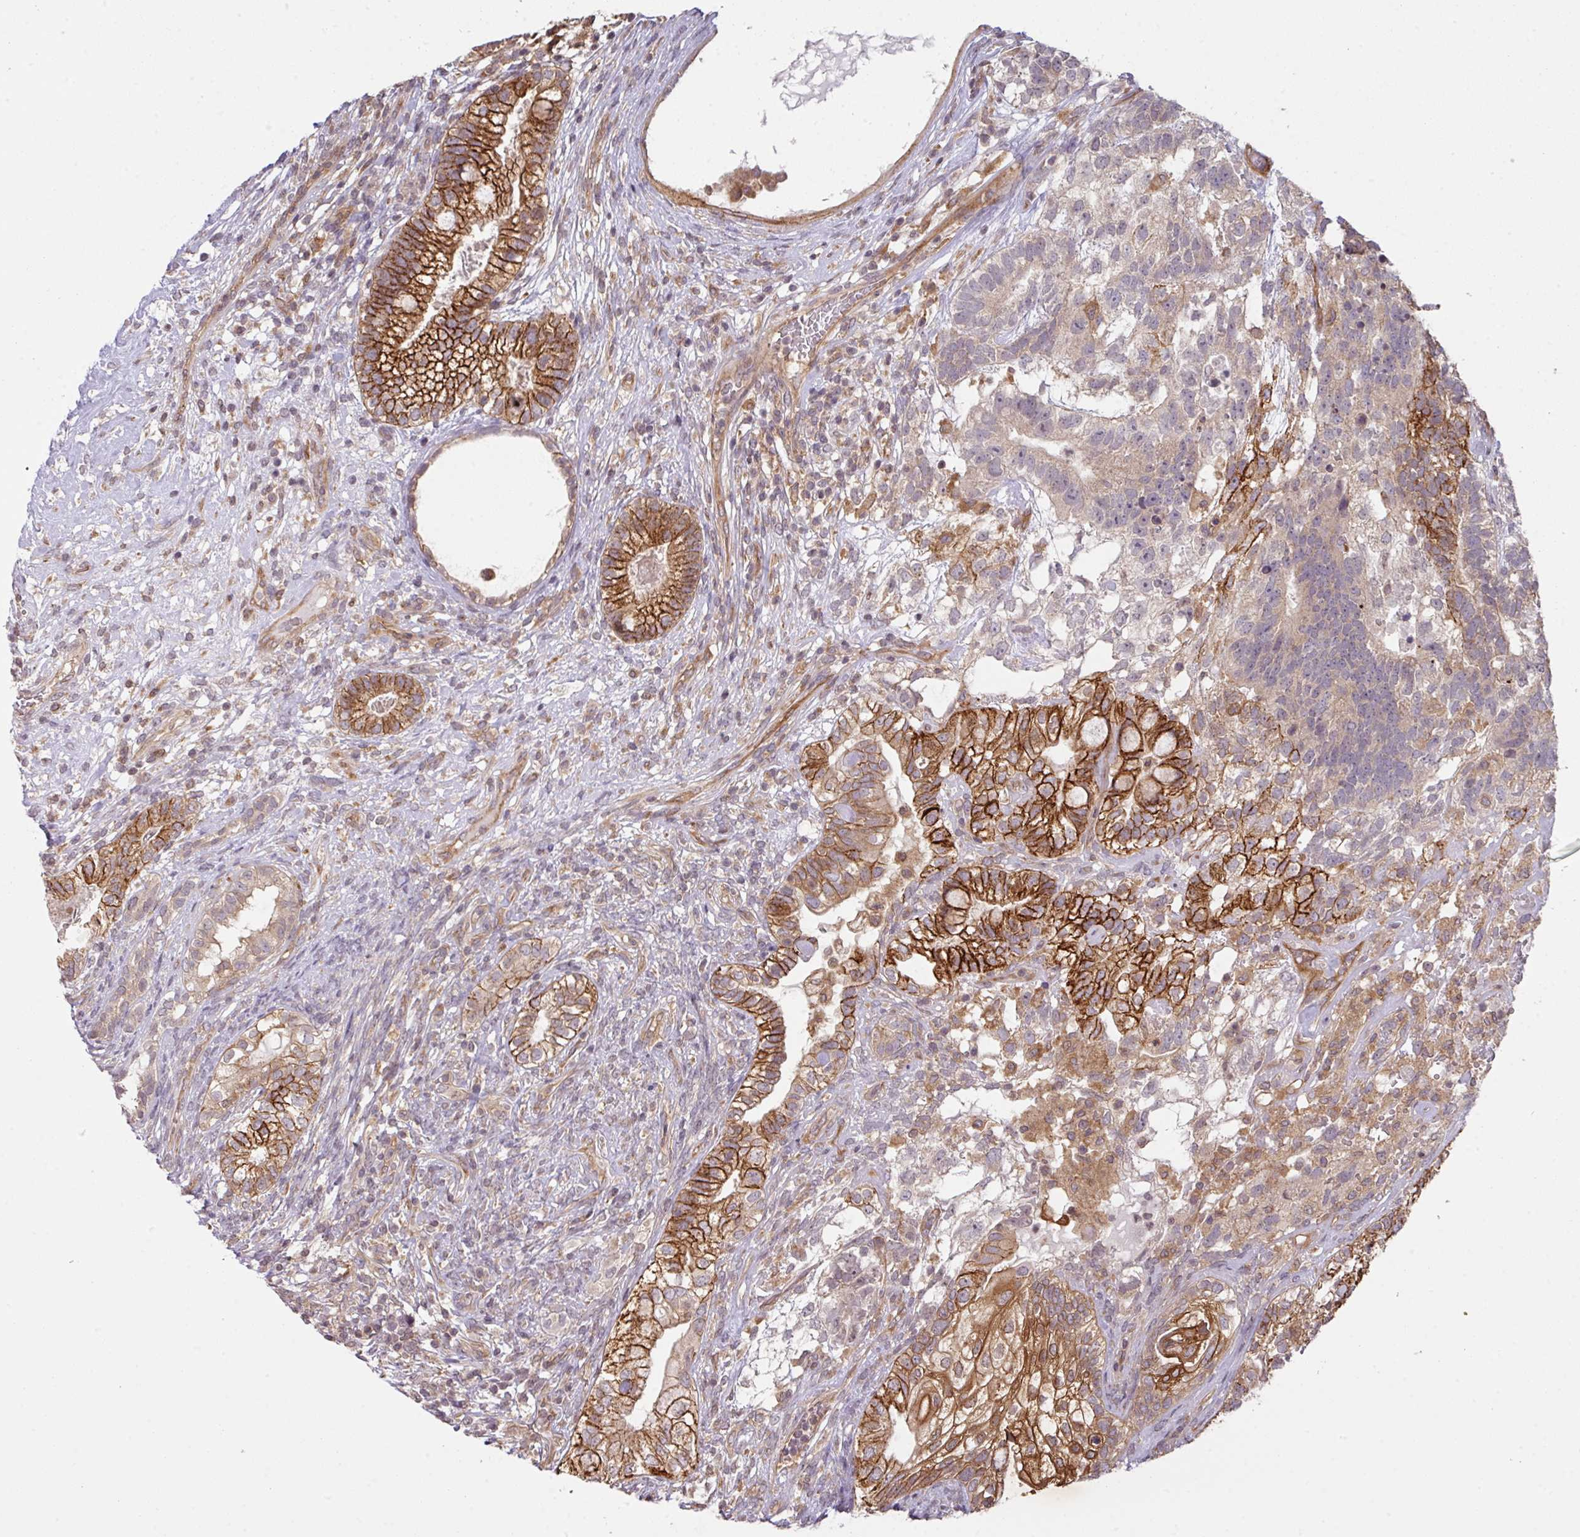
{"staining": {"intensity": "strong", "quantity": ">75%", "location": "cytoplasmic/membranous"}, "tissue": "testis cancer", "cell_type": "Tumor cells", "image_type": "cancer", "snomed": [{"axis": "morphology", "description": "Seminoma, NOS"}, {"axis": "morphology", "description": "Carcinoma, Embryonal, NOS"}, {"axis": "topography", "description": "Testis"}], "caption": "Protein expression by immunohistochemistry (IHC) shows strong cytoplasmic/membranous staining in about >75% of tumor cells in testis embryonal carcinoma.", "gene": "CYFIP2", "patient": {"sex": "male", "age": 41}}